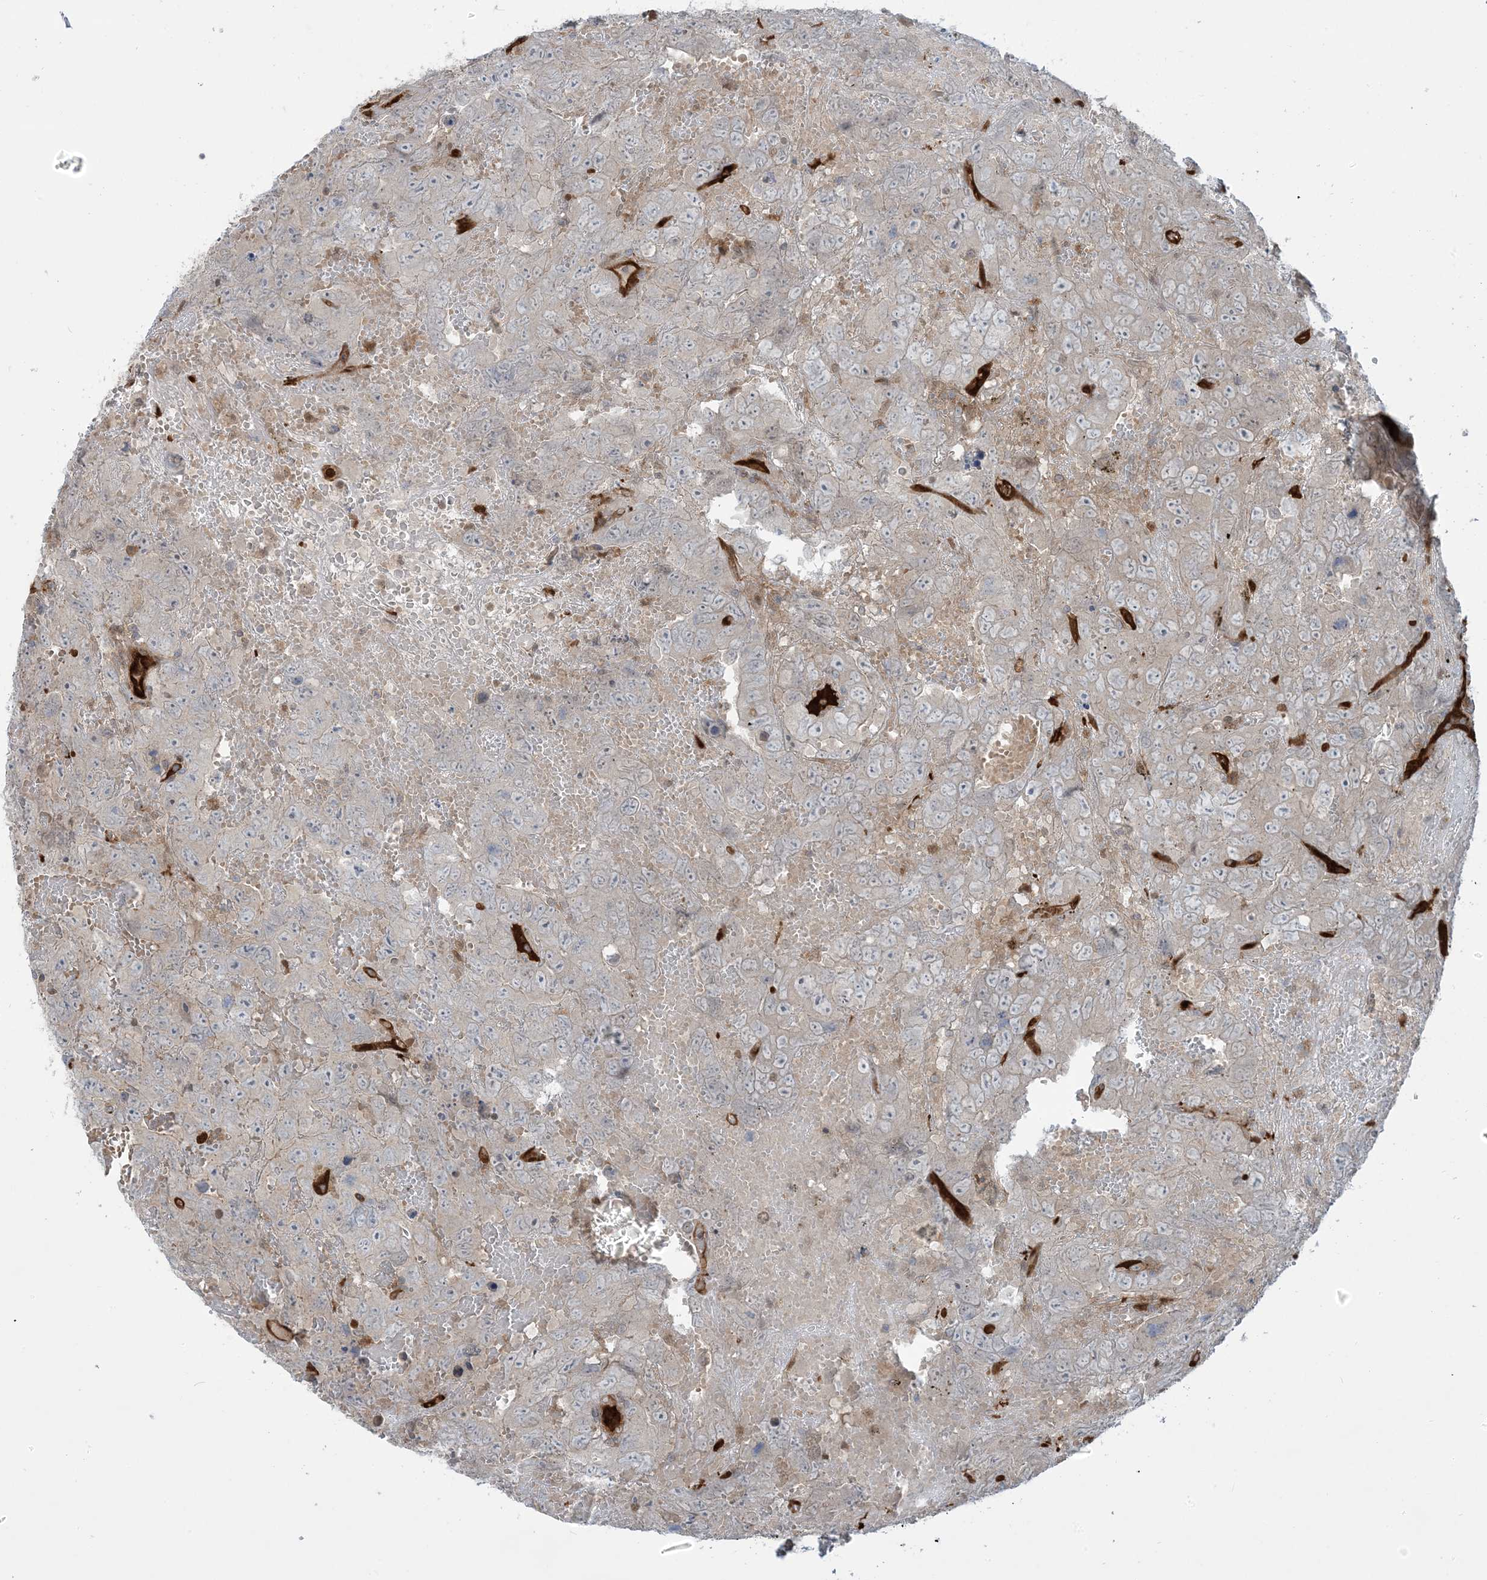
{"staining": {"intensity": "negative", "quantity": "none", "location": "none"}, "tissue": "testis cancer", "cell_type": "Tumor cells", "image_type": "cancer", "snomed": [{"axis": "morphology", "description": "Carcinoma, Embryonal, NOS"}, {"axis": "topography", "description": "Testis"}], "caption": "Immunohistochemistry (IHC) of human testis cancer (embryonal carcinoma) exhibits no positivity in tumor cells.", "gene": "PPM1F", "patient": {"sex": "male", "age": 45}}